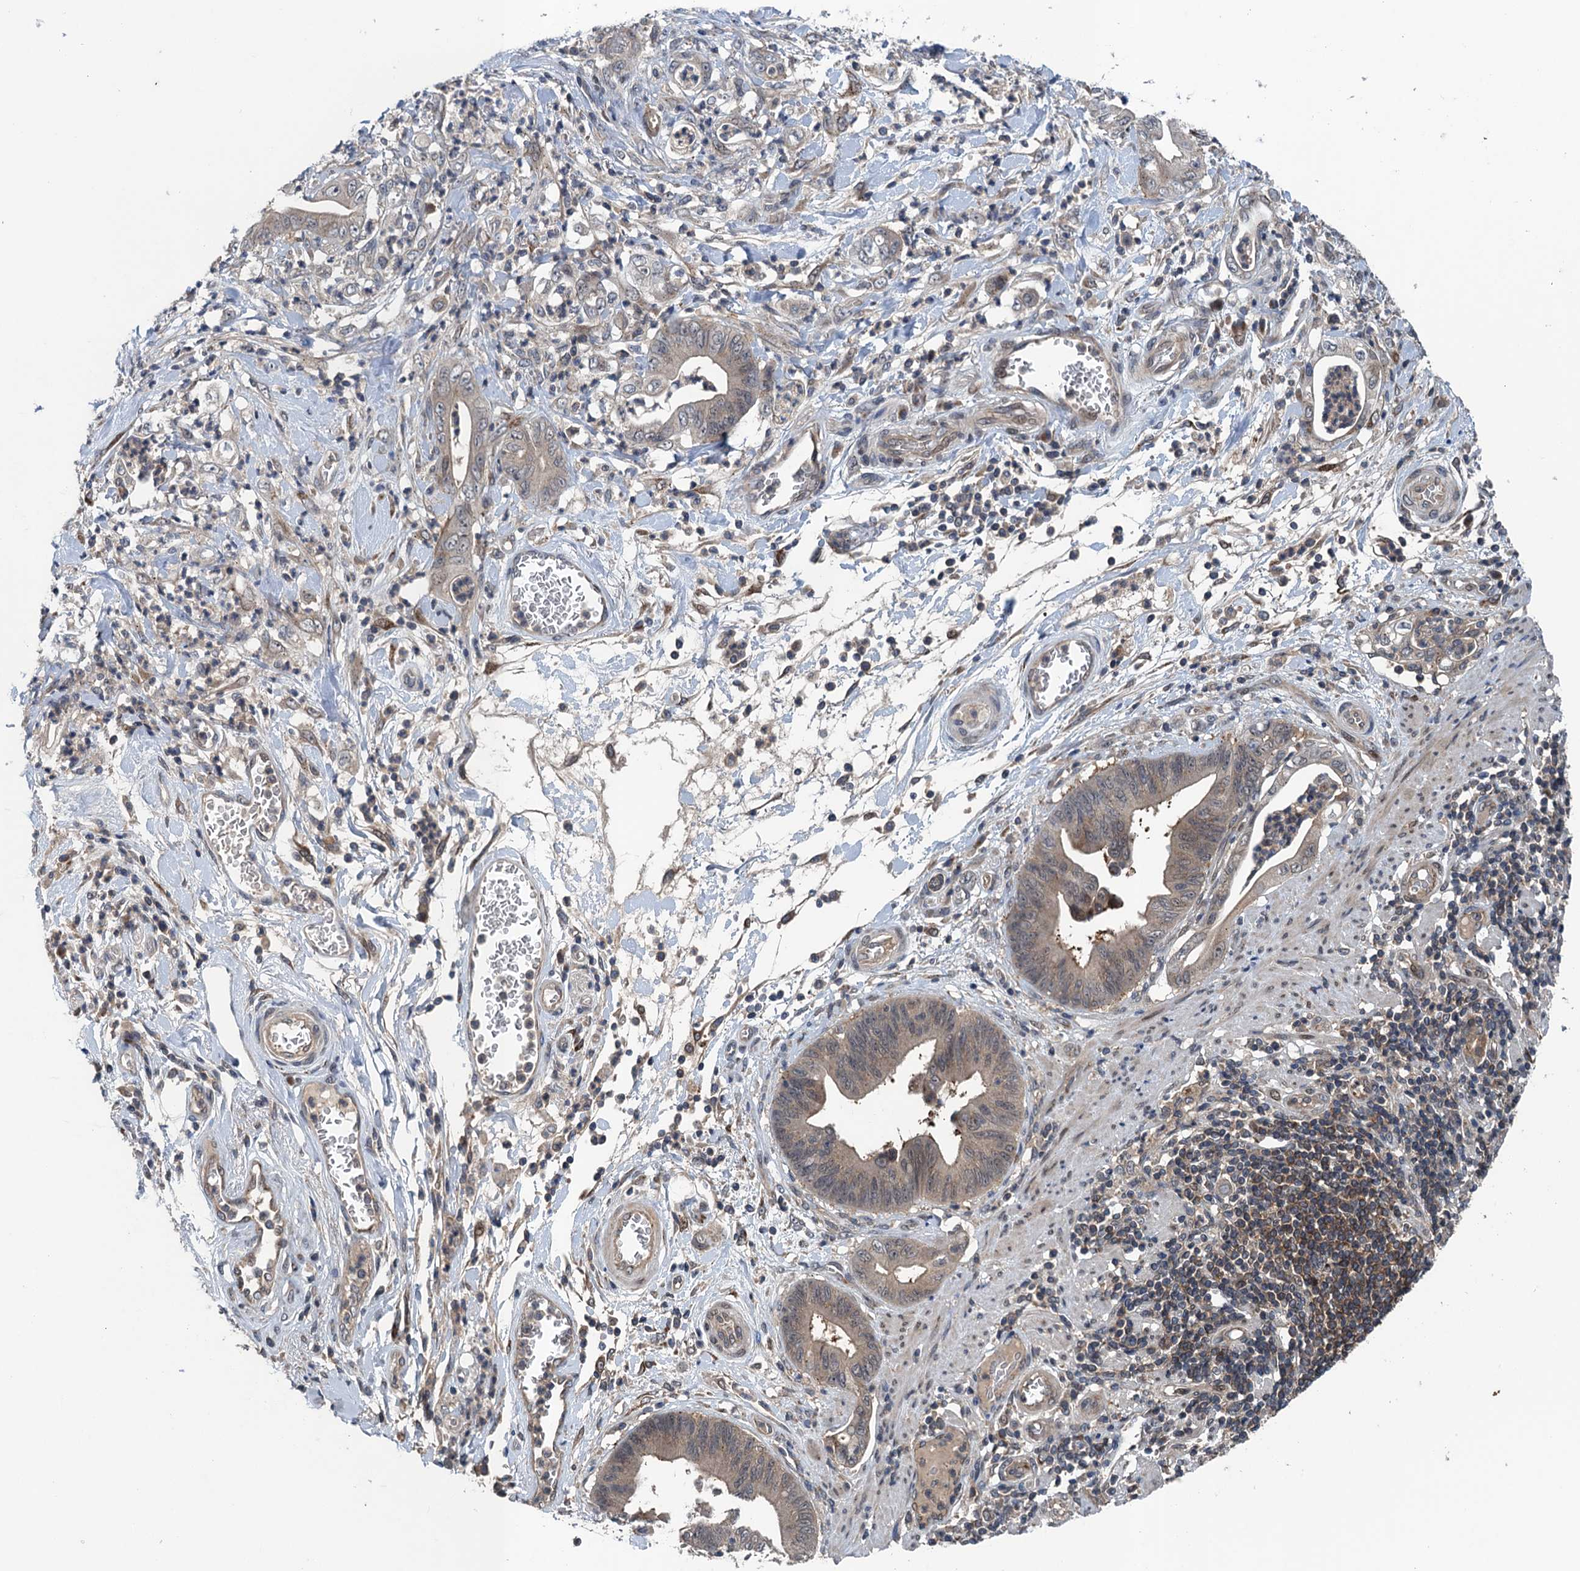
{"staining": {"intensity": "weak", "quantity": "<25%", "location": "cytoplasmic/membranous"}, "tissue": "stomach cancer", "cell_type": "Tumor cells", "image_type": "cancer", "snomed": [{"axis": "morphology", "description": "Adenocarcinoma, NOS"}, {"axis": "topography", "description": "Stomach"}], "caption": "Stomach cancer was stained to show a protein in brown. There is no significant expression in tumor cells.", "gene": "RNF165", "patient": {"sex": "female", "age": 73}}